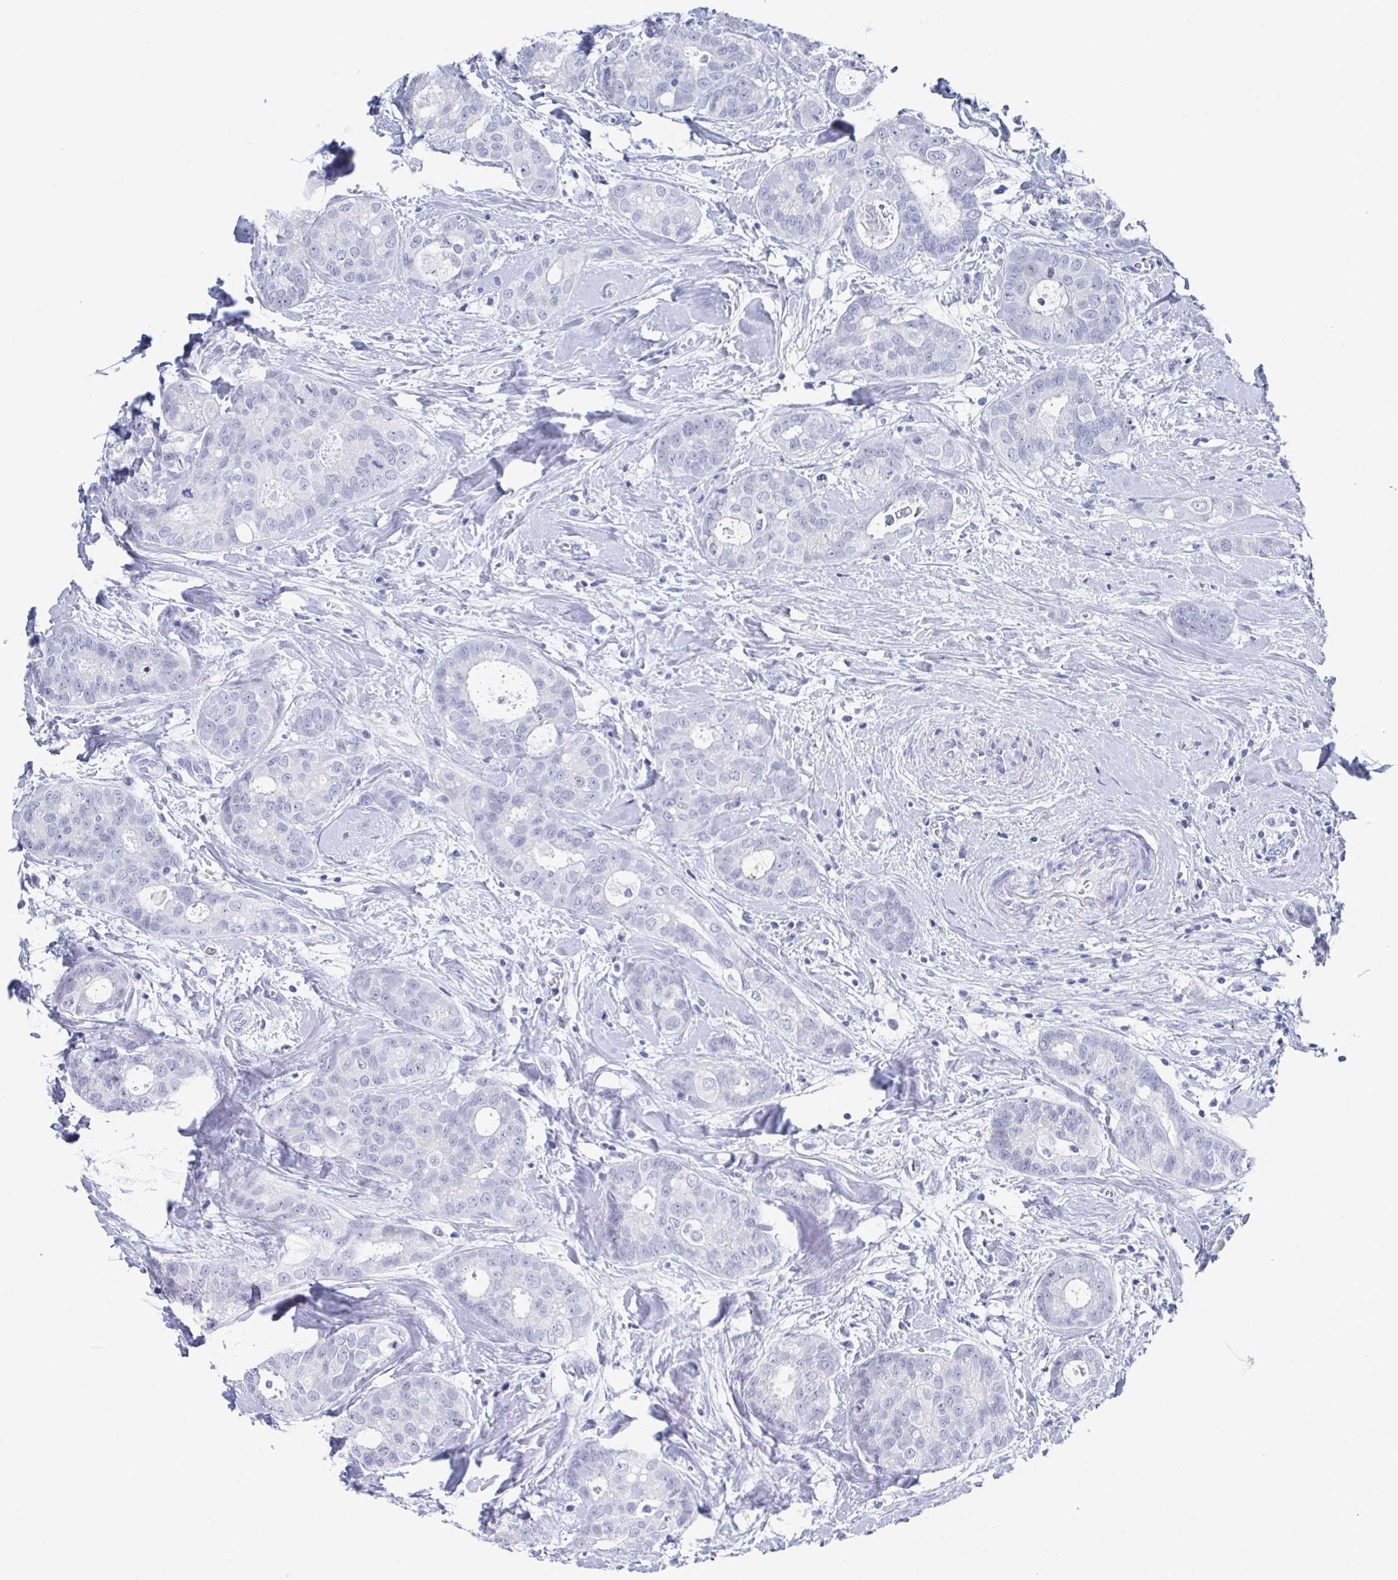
{"staining": {"intensity": "negative", "quantity": "none", "location": "none"}, "tissue": "breast cancer", "cell_type": "Tumor cells", "image_type": "cancer", "snomed": [{"axis": "morphology", "description": "Duct carcinoma"}, {"axis": "topography", "description": "Breast"}], "caption": "IHC histopathology image of neoplastic tissue: human breast intraductal carcinoma stained with DAB (3,3'-diaminobenzidine) shows no significant protein expression in tumor cells.", "gene": "CAMKV", "patient": {"sex": "female", "age": 45}}